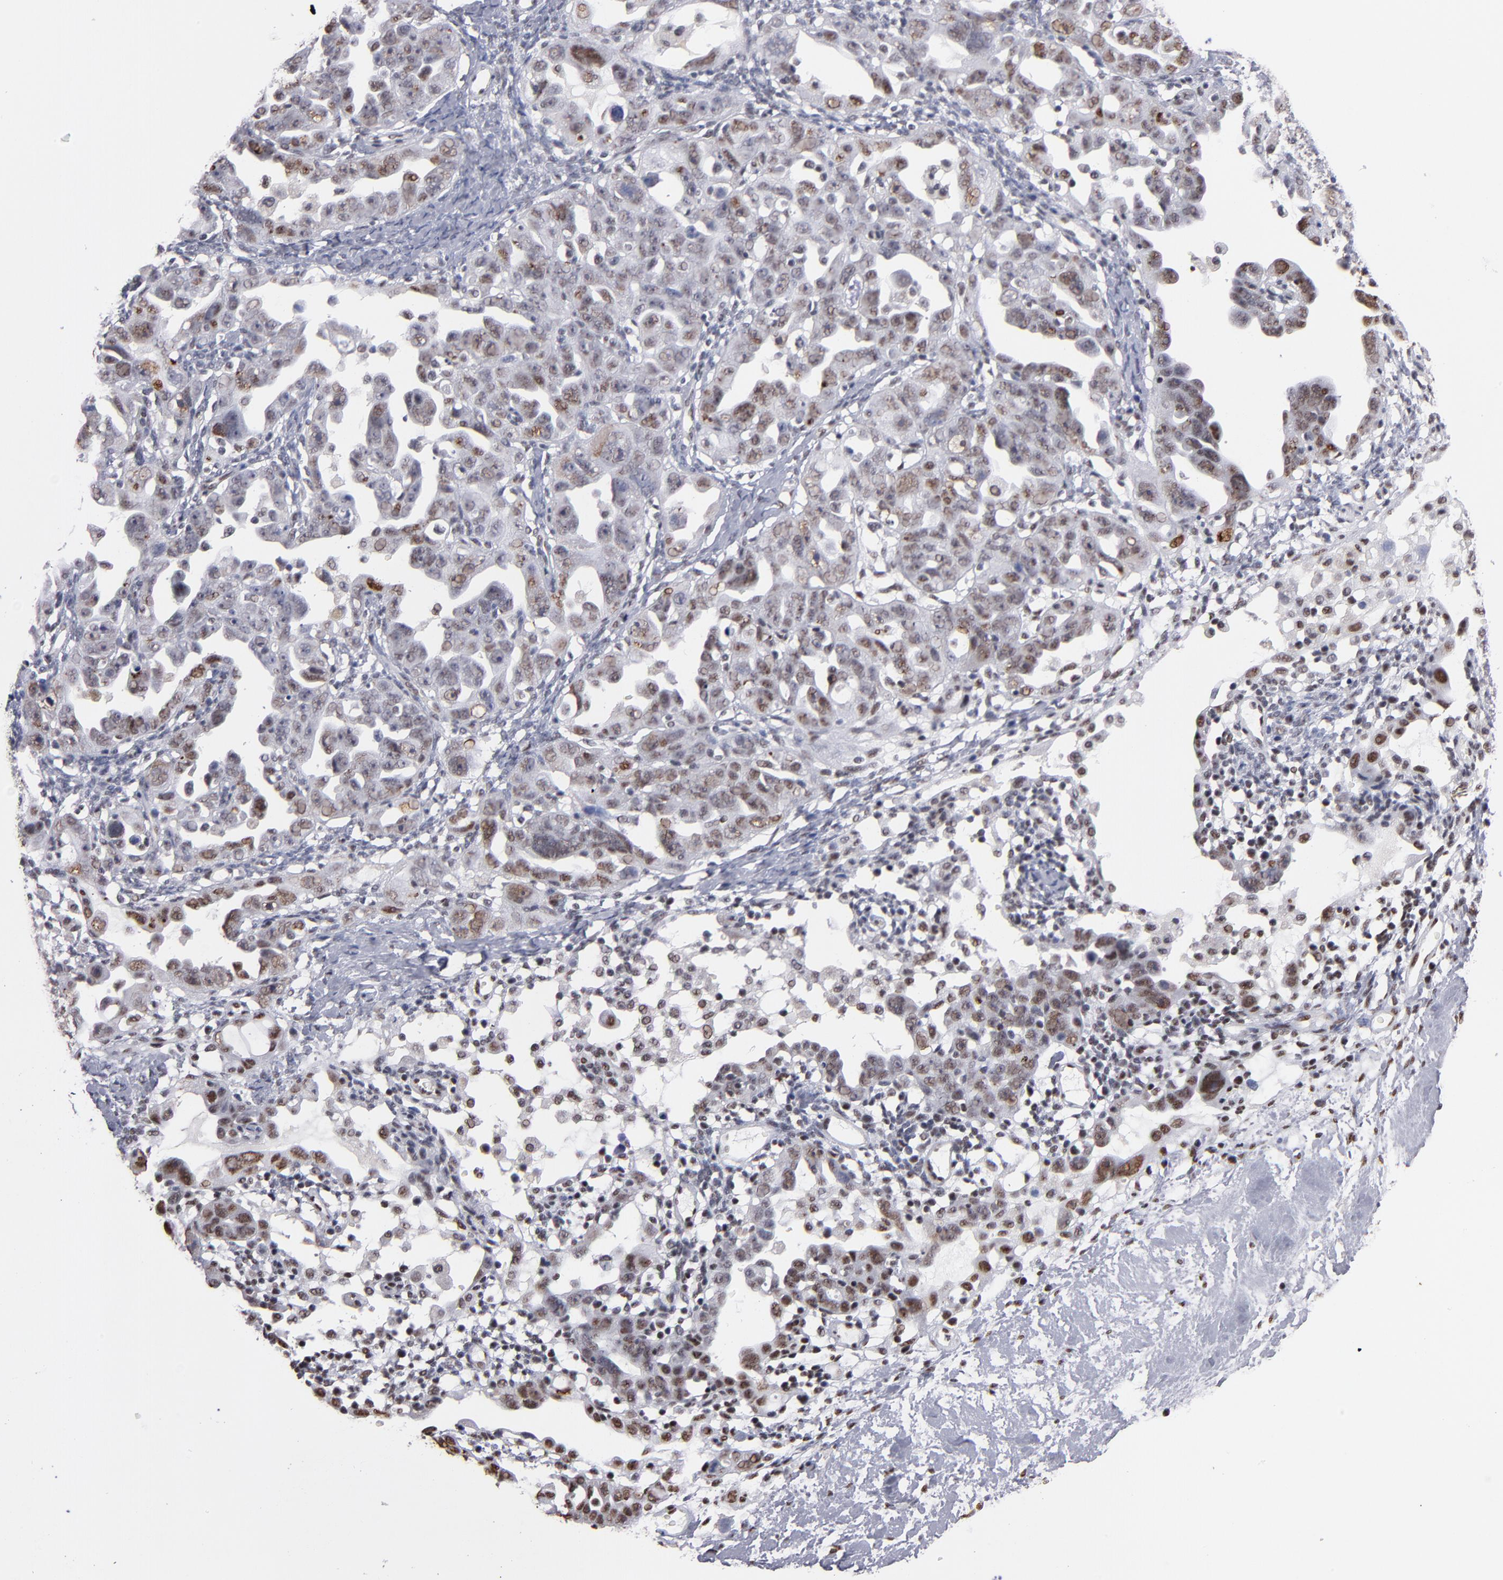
{"staining": {"intensity": "moderate", "quantity": "25%-75%", "location": "nuclear"}, "tissue": "ovarian cancer", "cell_type": "Tumor cells", "image_type": "cancer", "snomed": [{"axis": "morphology", "description": "Cystadenocarcinoma, serous, NOS"}, {"axis": "topography", "description": "Ovary"}], "caption": "Immunohistochemistry (IHC) histopathology image of neoplastic tissue: human ovarian cancer (serous cystadenocarcinoma) stained using immunohistochemistry (IHC) shows medium levels of moderate protein expression localized specifically in the nuclear of tumor cells, appearing as a nuclear brown color.", "gene": "MN1", "patient": {"sex": "female", "age": 66}}